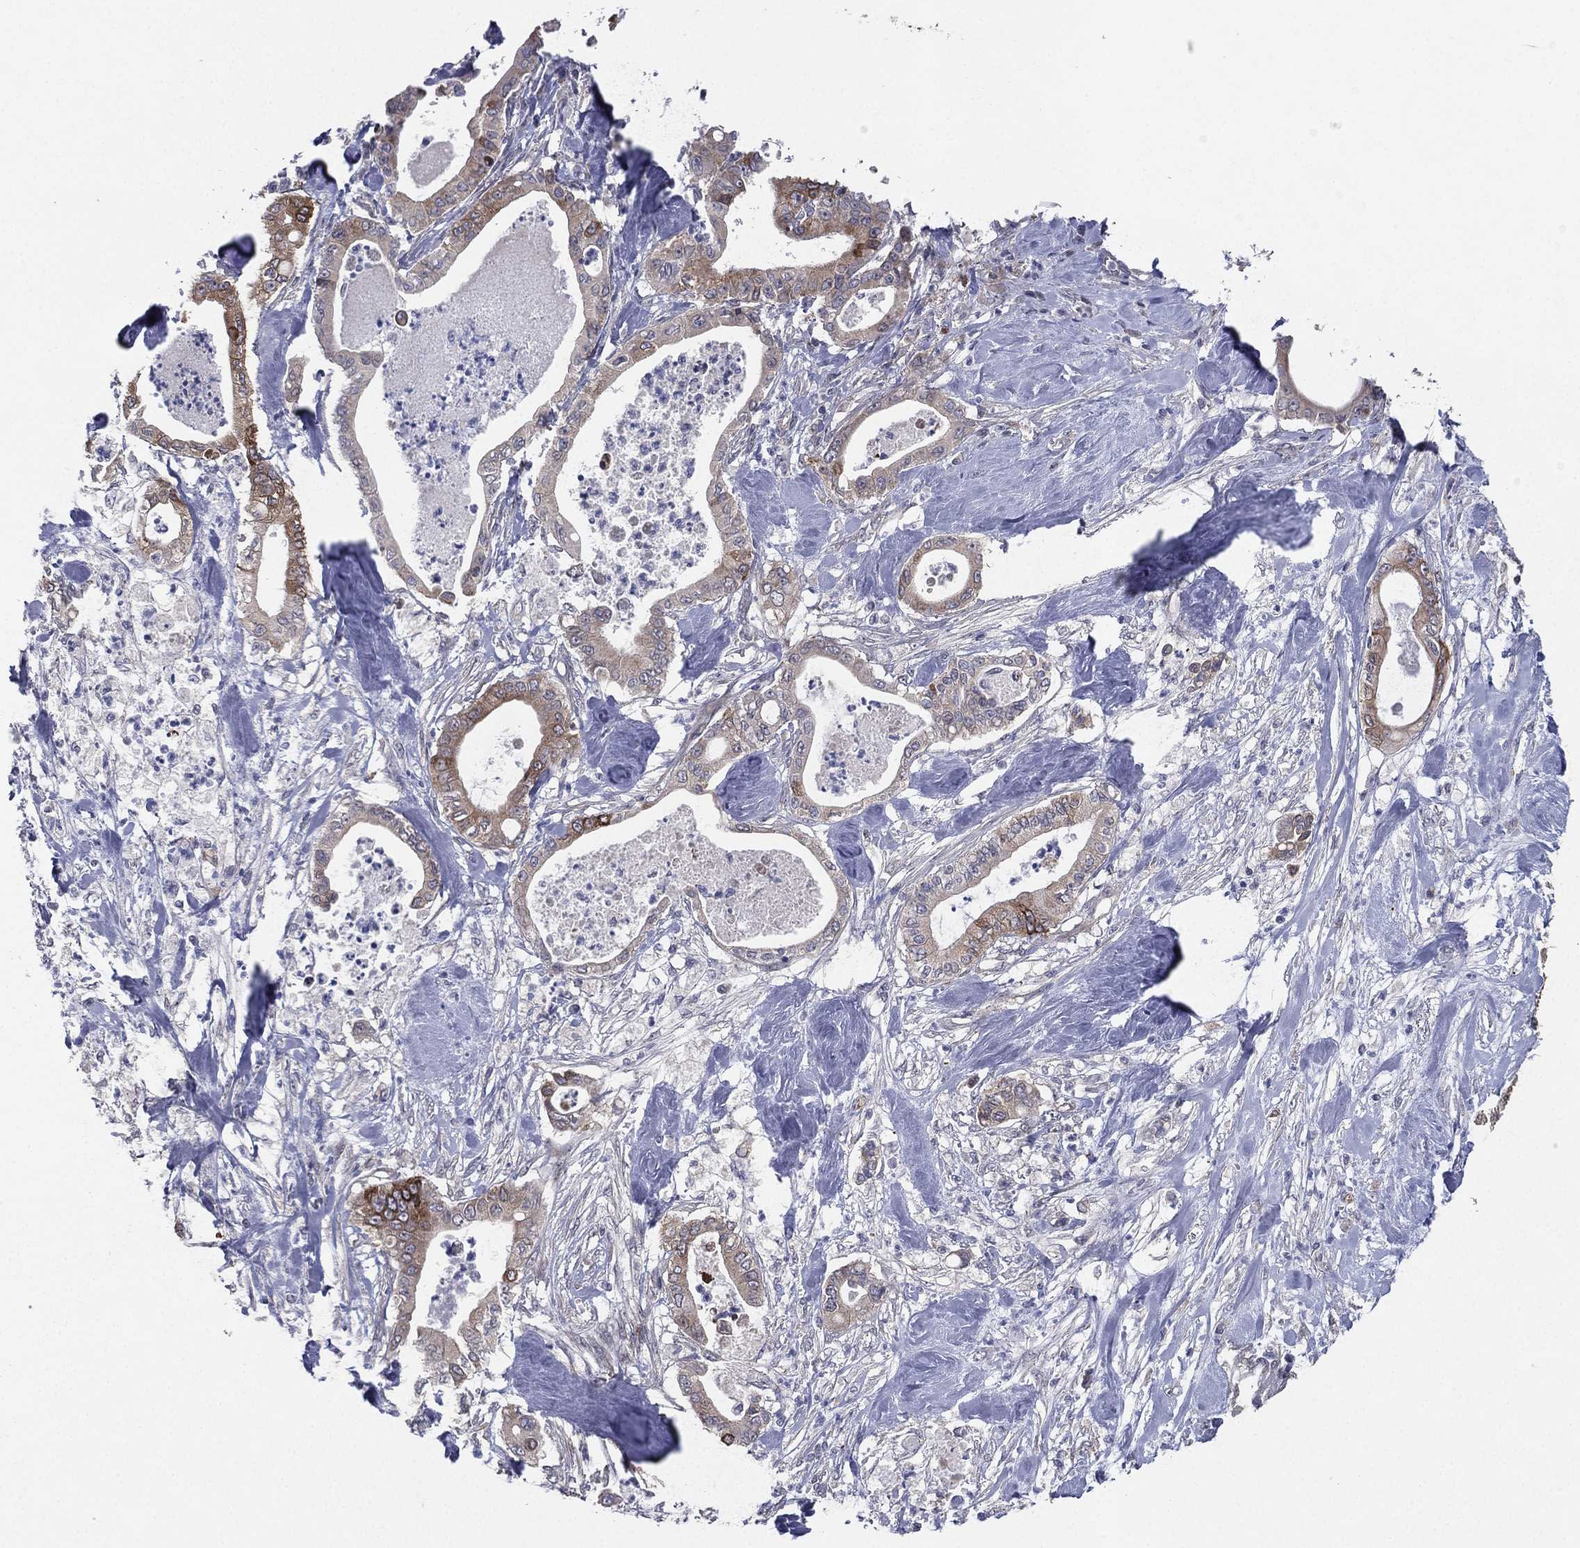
{"staining": {"intensity": "strong", "quantity": "25%-75%", "location": "cytoplasmic/membranous"}, "tissue": "pancreatic cancer", "cell_type": "Tumor cells", "image_type": "cancer", "snomed": [{"axis": "morphology", "description": "Adenocarcinoma, NOS"}, {"axis": "topography", "description": "Pancreas"}], "caption": "Immunohistochemical staining of human adenocarcinoma (pancreatic) shows high levels of strong cytoplasmic/membranous expression in about 25%-75% of tumor cells.", "gene": "KAT14", "patient": {"sex": "male", "age": 71}}